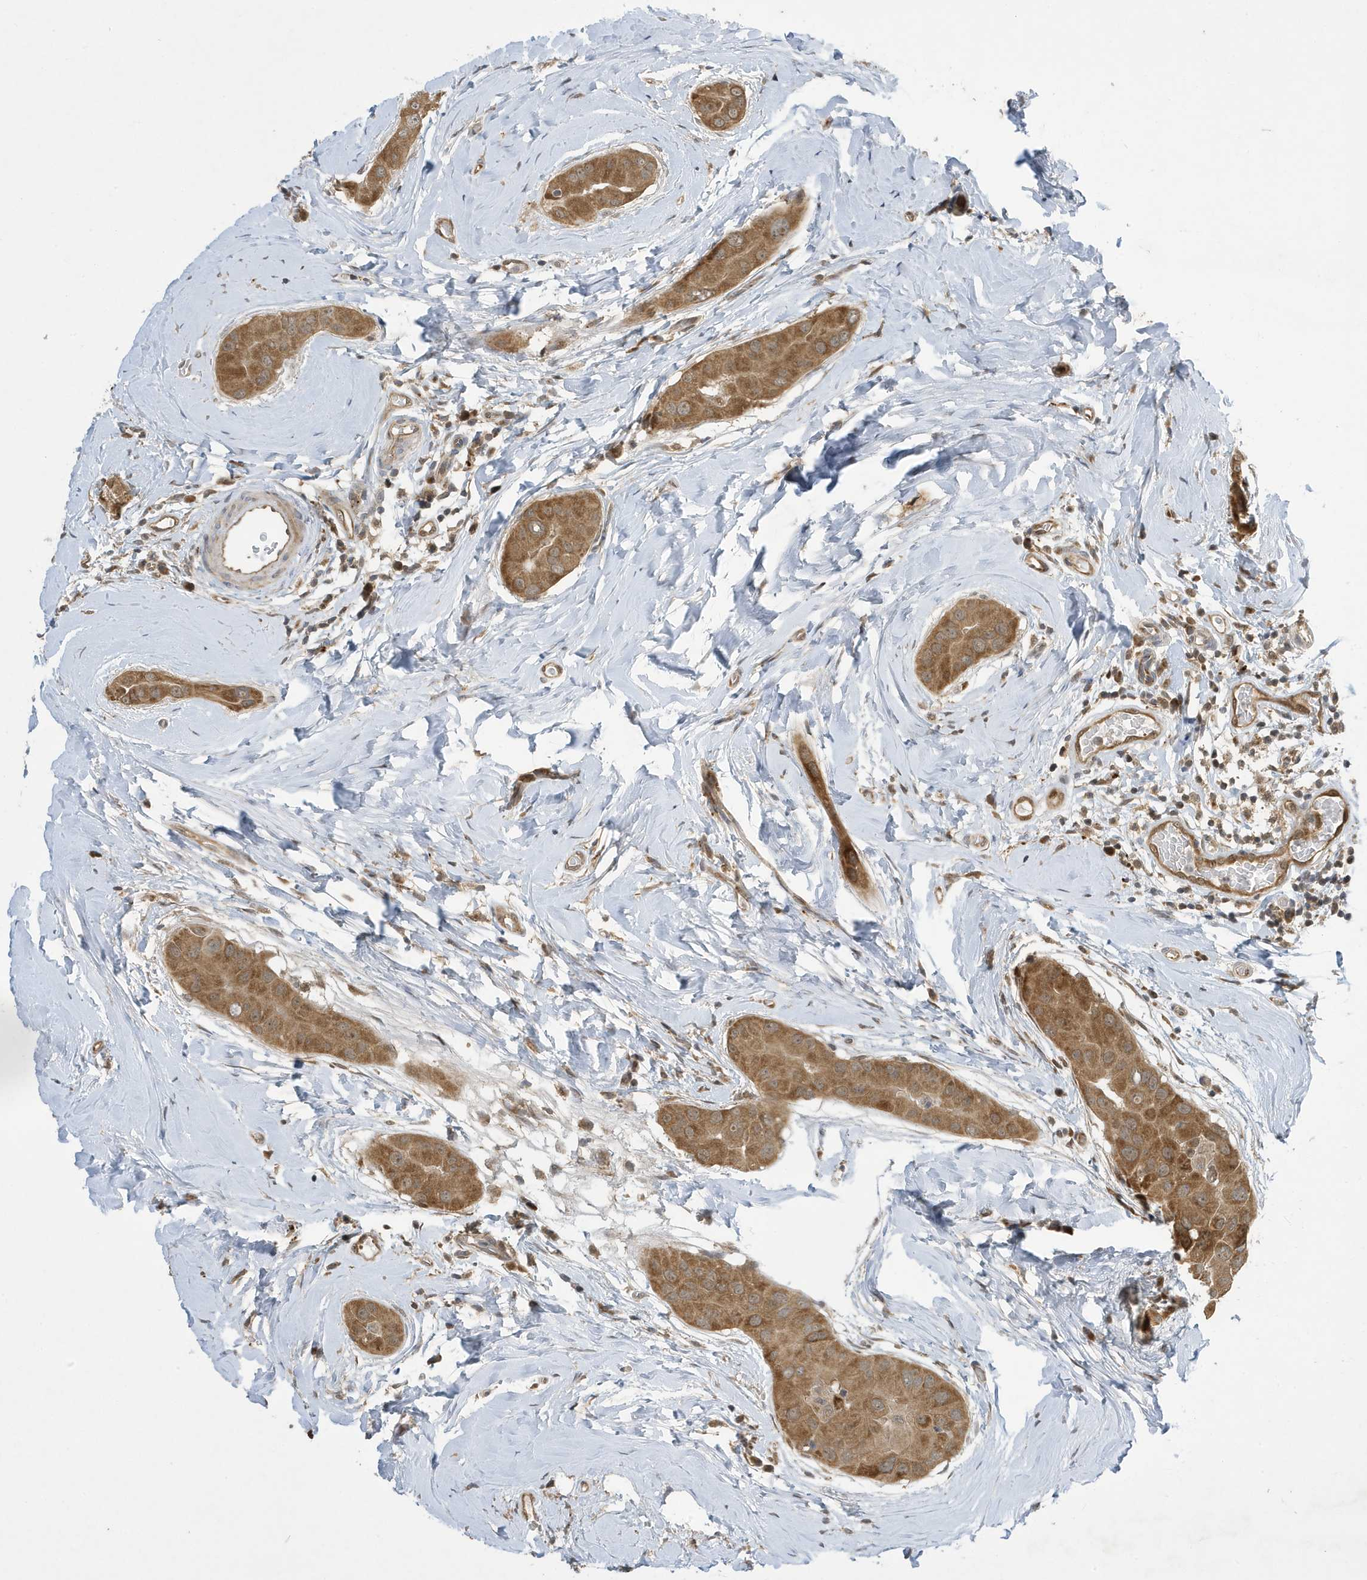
{"staining": {"intensity": "moderate", "quantity": ">75%", "location": "cytoplasmic/membranous"}, "tissue": "thyroid cancer", "cell_type": "Tumor cells", "image_type": "cancer", "snomed": [{"axis": "morphology", "description": "Papillary adenocarcinoma, NOS"}, {"axis": "topography", "description": "Thyroid gland"}], "caption": "High-magnification brightfield microscopy of papillary adenocarcinoma (thyroid) stained with DAB (3,3'-diaminobenzidine) (brown) and counterstained with hematoxylin (blue). tumor cells exhibit moderate cytoplasmic/membranous staining is seen in approximately>75% of cells.", "gene": "NCOA7", "patient": {"sex": "male", "age": 33}}